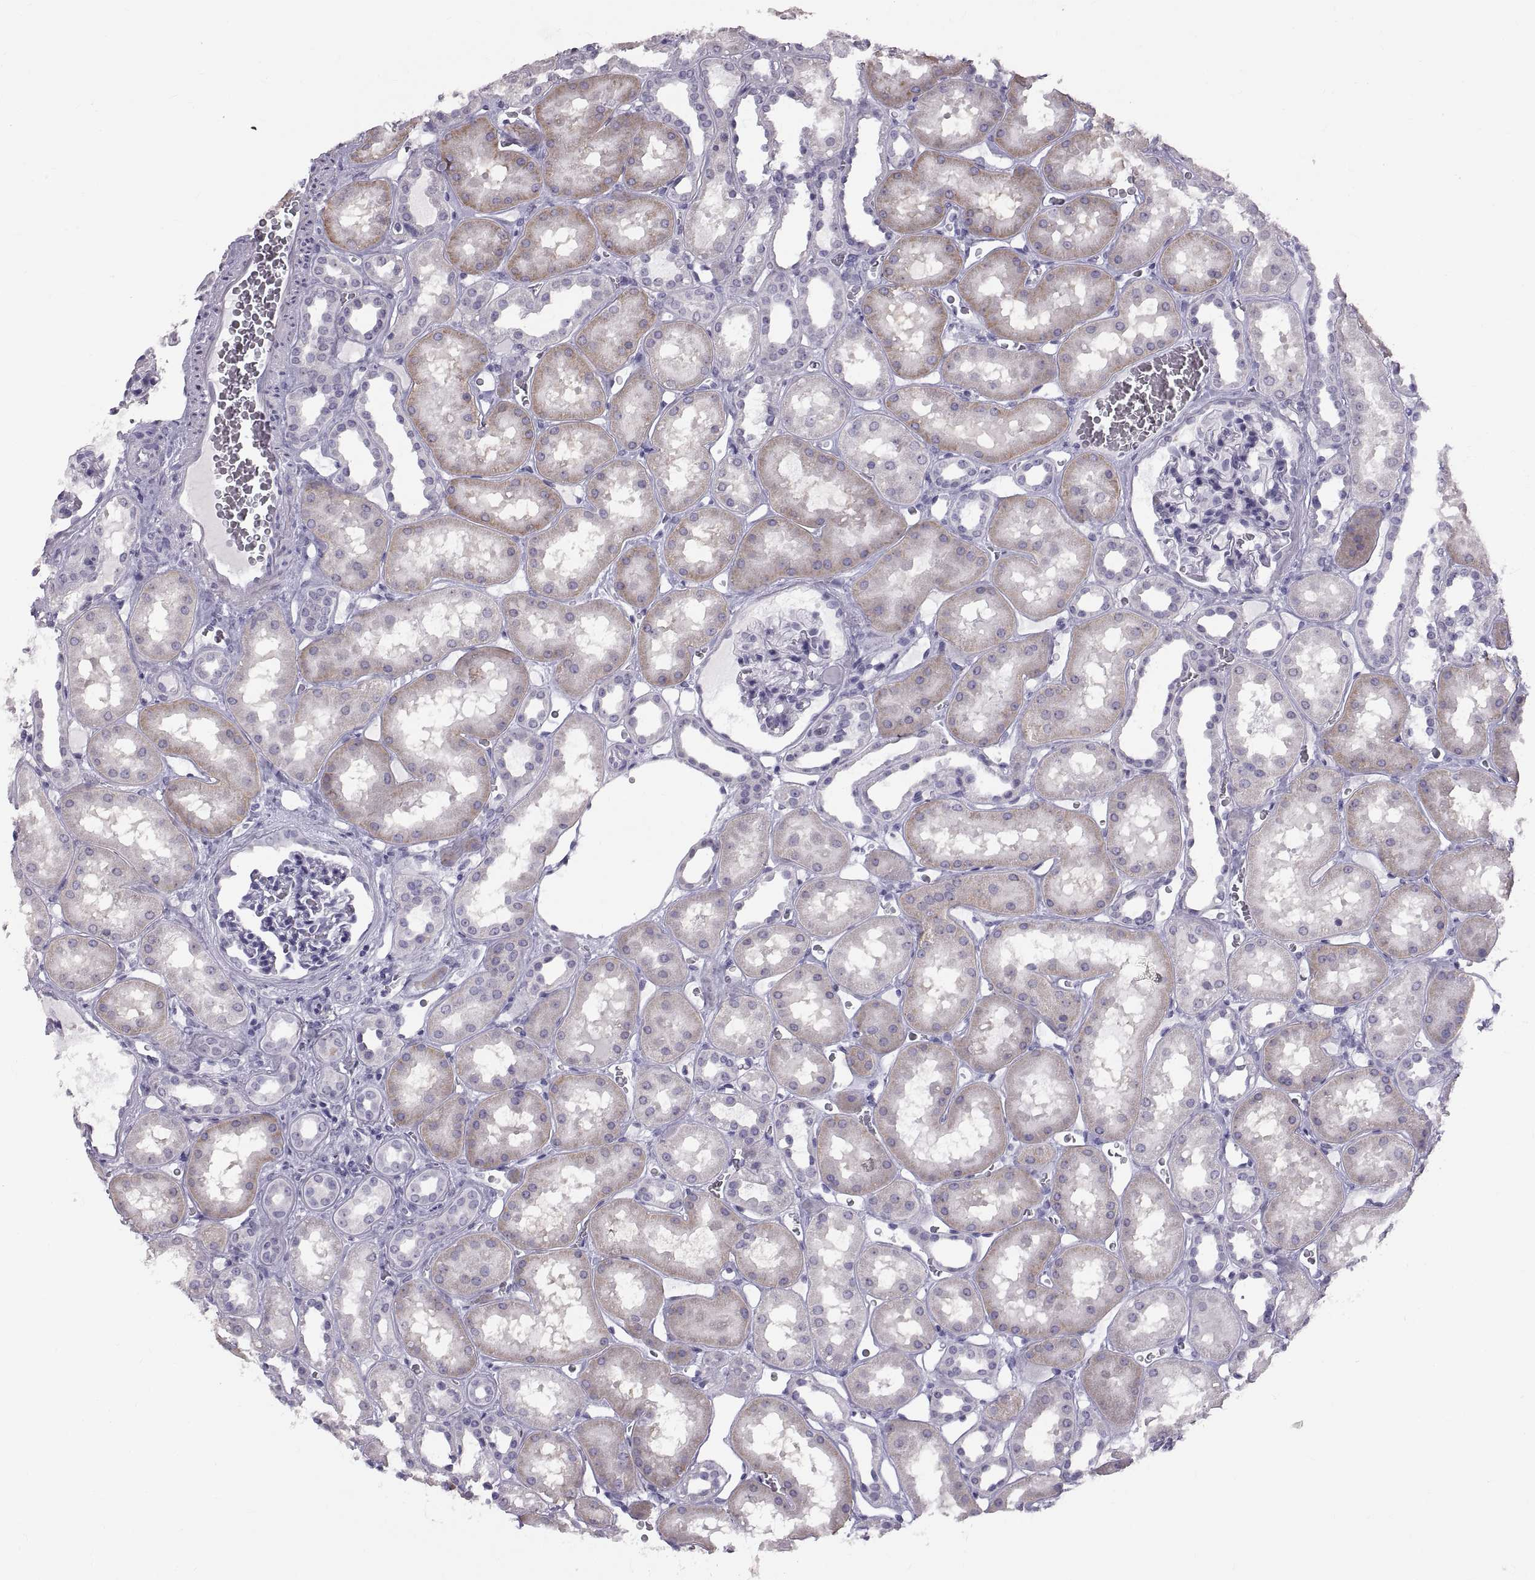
{"staining": {"intensity": "negative", "quantity": "none", "location": "none"}, "tissue": "kidney", "cell_type": "Cells in glomeruli", "image_type": "normal", "snomed": [{"axis": "morphology", "description": "Normal tissue, NOS"}, {"axis": "topography", "description": "Kidney"}], "caption": "The immunohistochemistry photomicrograph has no significant positivity in cells in glomeruli of kidney. (Immunohistochemistry (ihc), brightfield microscopy, high magnification).", "gene": "SPACDR", "patient": {"sex": "female", "age": 41}}